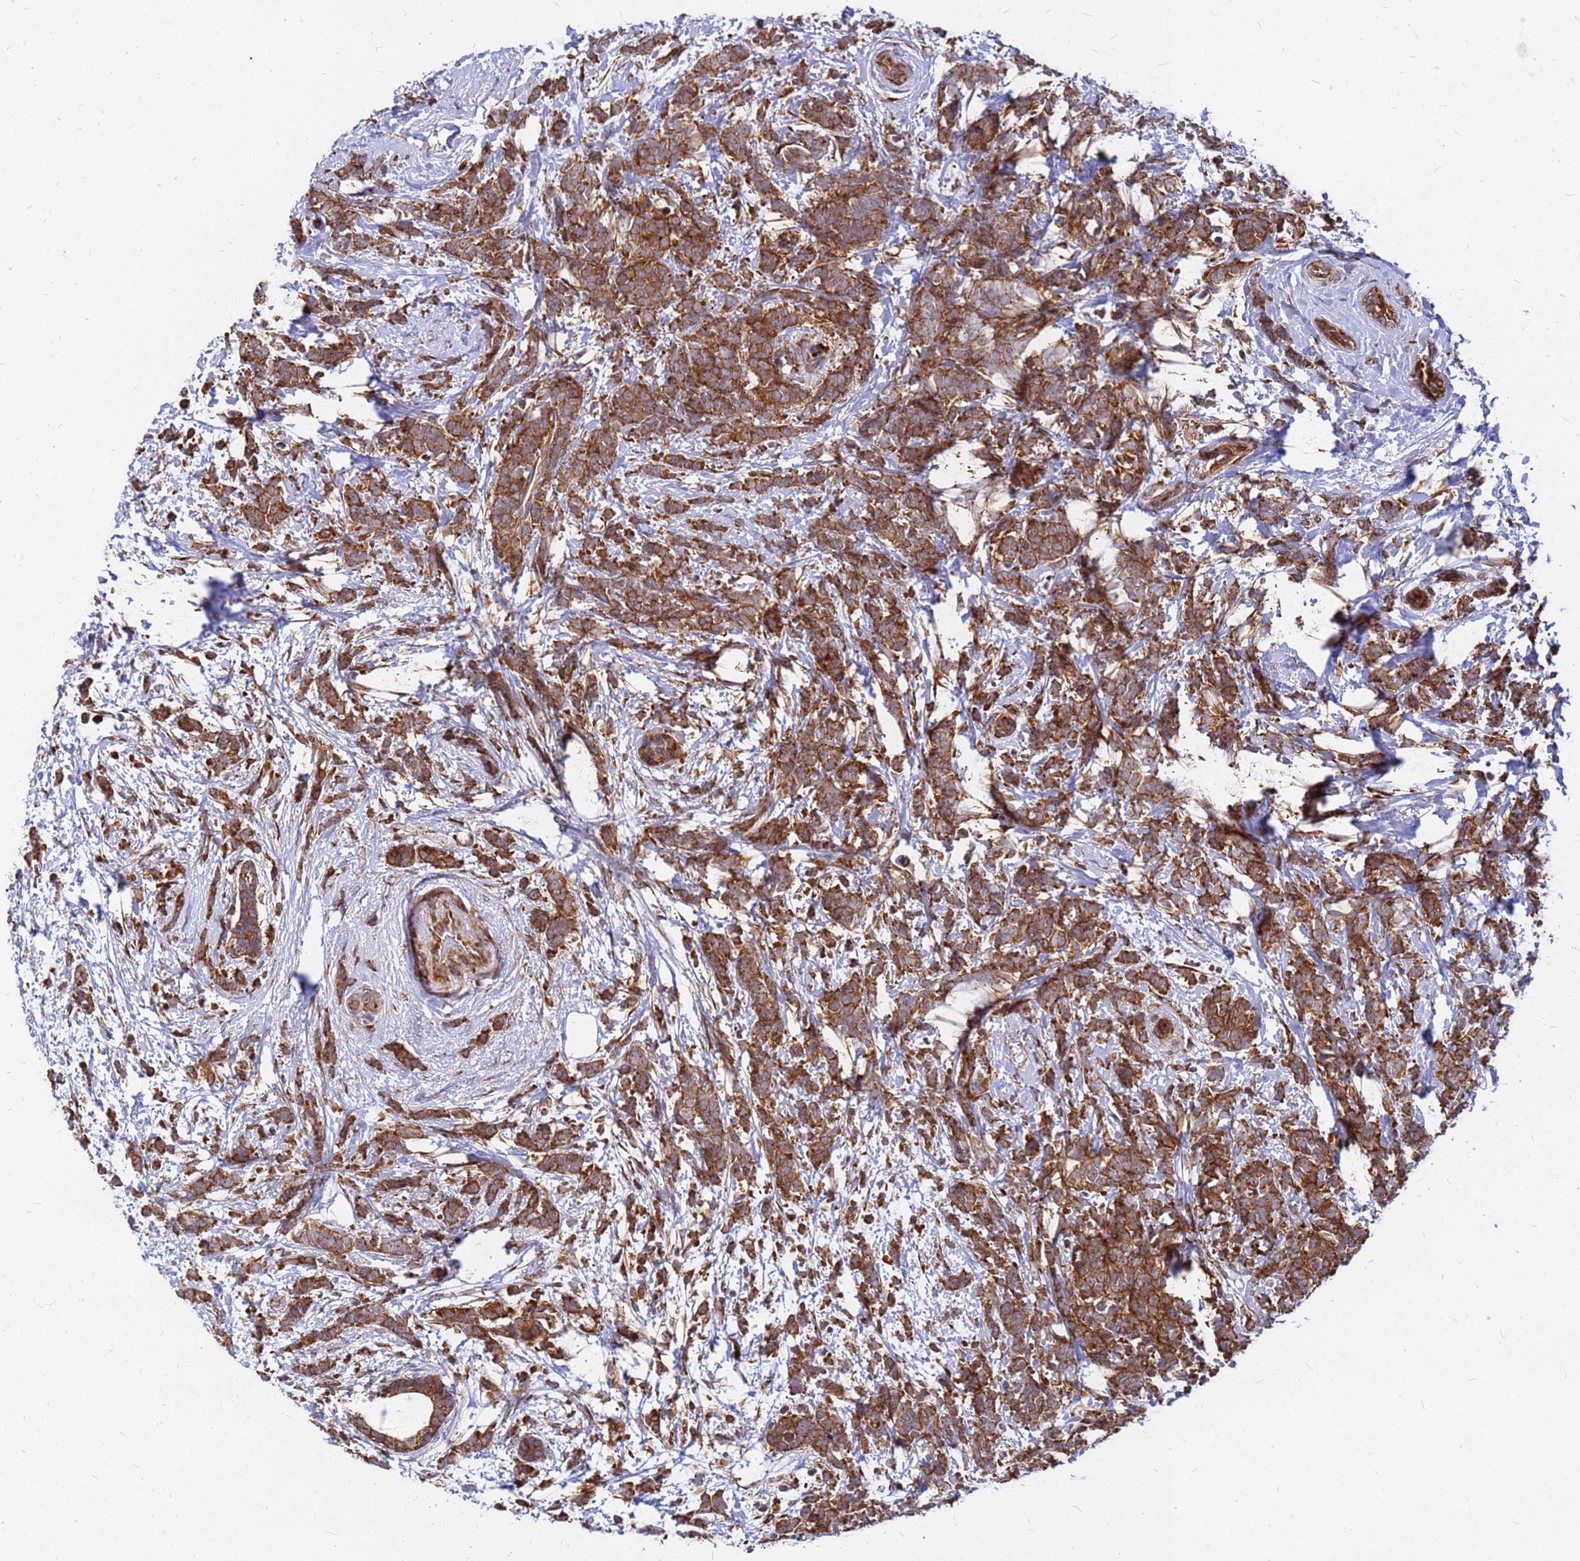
{"staining": {"intensity": "strong", "quantity": ">75%", "location": "cytoplasmic/membranous"}, "tissue": "breast cancer", "cell_type": "Tumor cells", "image_type": "cancer", "snomed": [{"axis": "morphology", "description": "Lobular carcinoma"}, {"axis": "topography", "description": "Breast"}], "caption": "IHC micrograph of neoplastic tissue: lobular carcinoma (breast) stained using immunohistochemistry reveals high levels of strong protein expression localized specifically in the cytoplasmic/membranous of tumor cells, appearing as a cytoplasmic/membranous brown color.", "gene": "RPL8", "patient": {"sex": "female", "age": 58}}